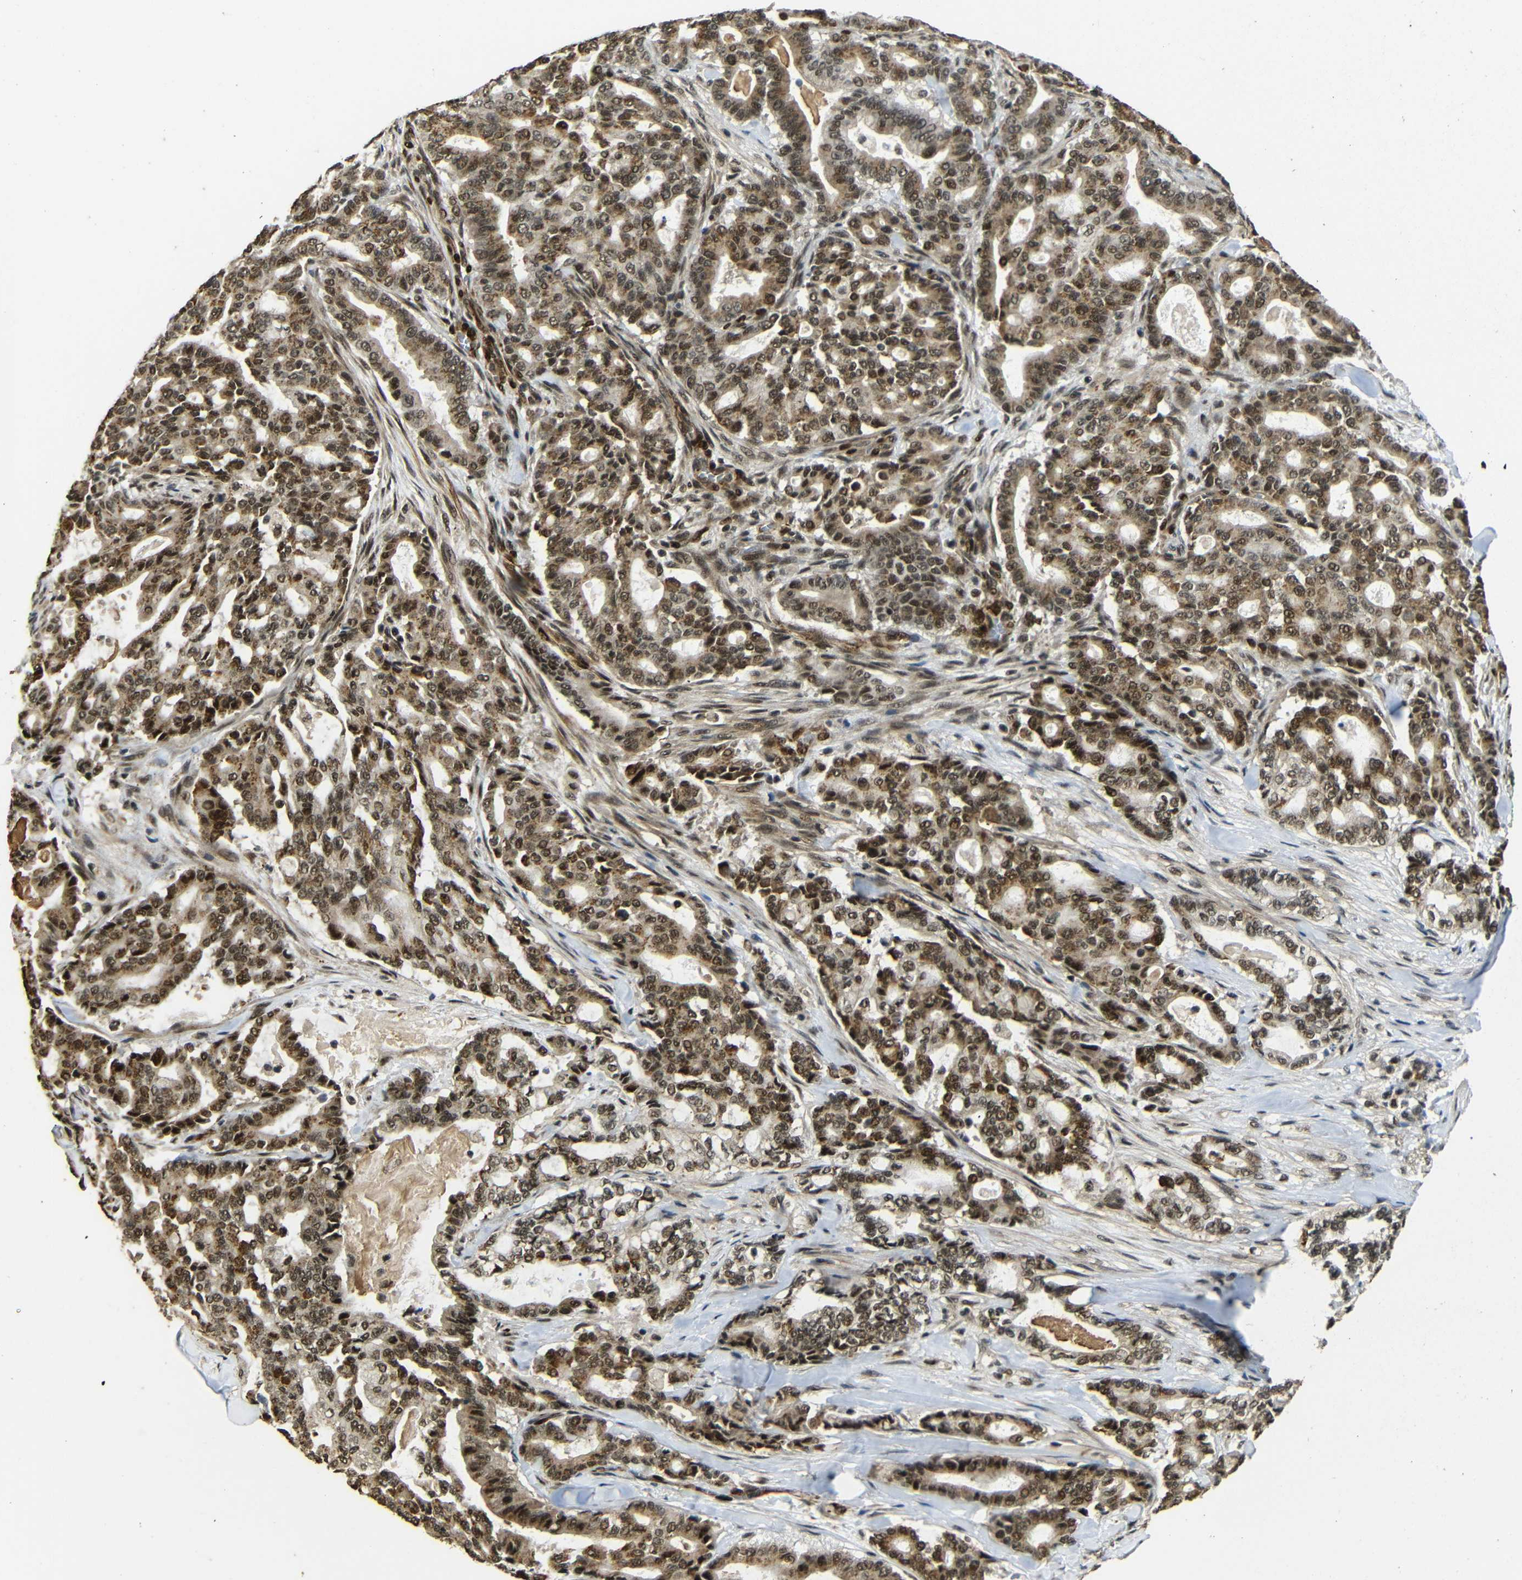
{"staining": {"intensity": "moderate", "quantity": ">75%", "location": "cytoplasmic/membranous,nuclear"}, "tissue": "pancreatic cancer", "cell_type": "Tumor cells", "image_type": "cancer", "snomed": [{"axis": "morphology", "description": "Adenocarcinoma, NOS"}, {"axis": "topography", "description": "Pancreas"}], "caption": "DAB (3,3'-diaminobenzidine) immunohistochemical staining of adenocarcinoma (pancreatic) exhibits moderate cytoplasmic/membranous and nuclear protein staining in approximately >75% of tumor cells.", "gene": "TBX2", "patient": {"sex": "male", "age": 63}}